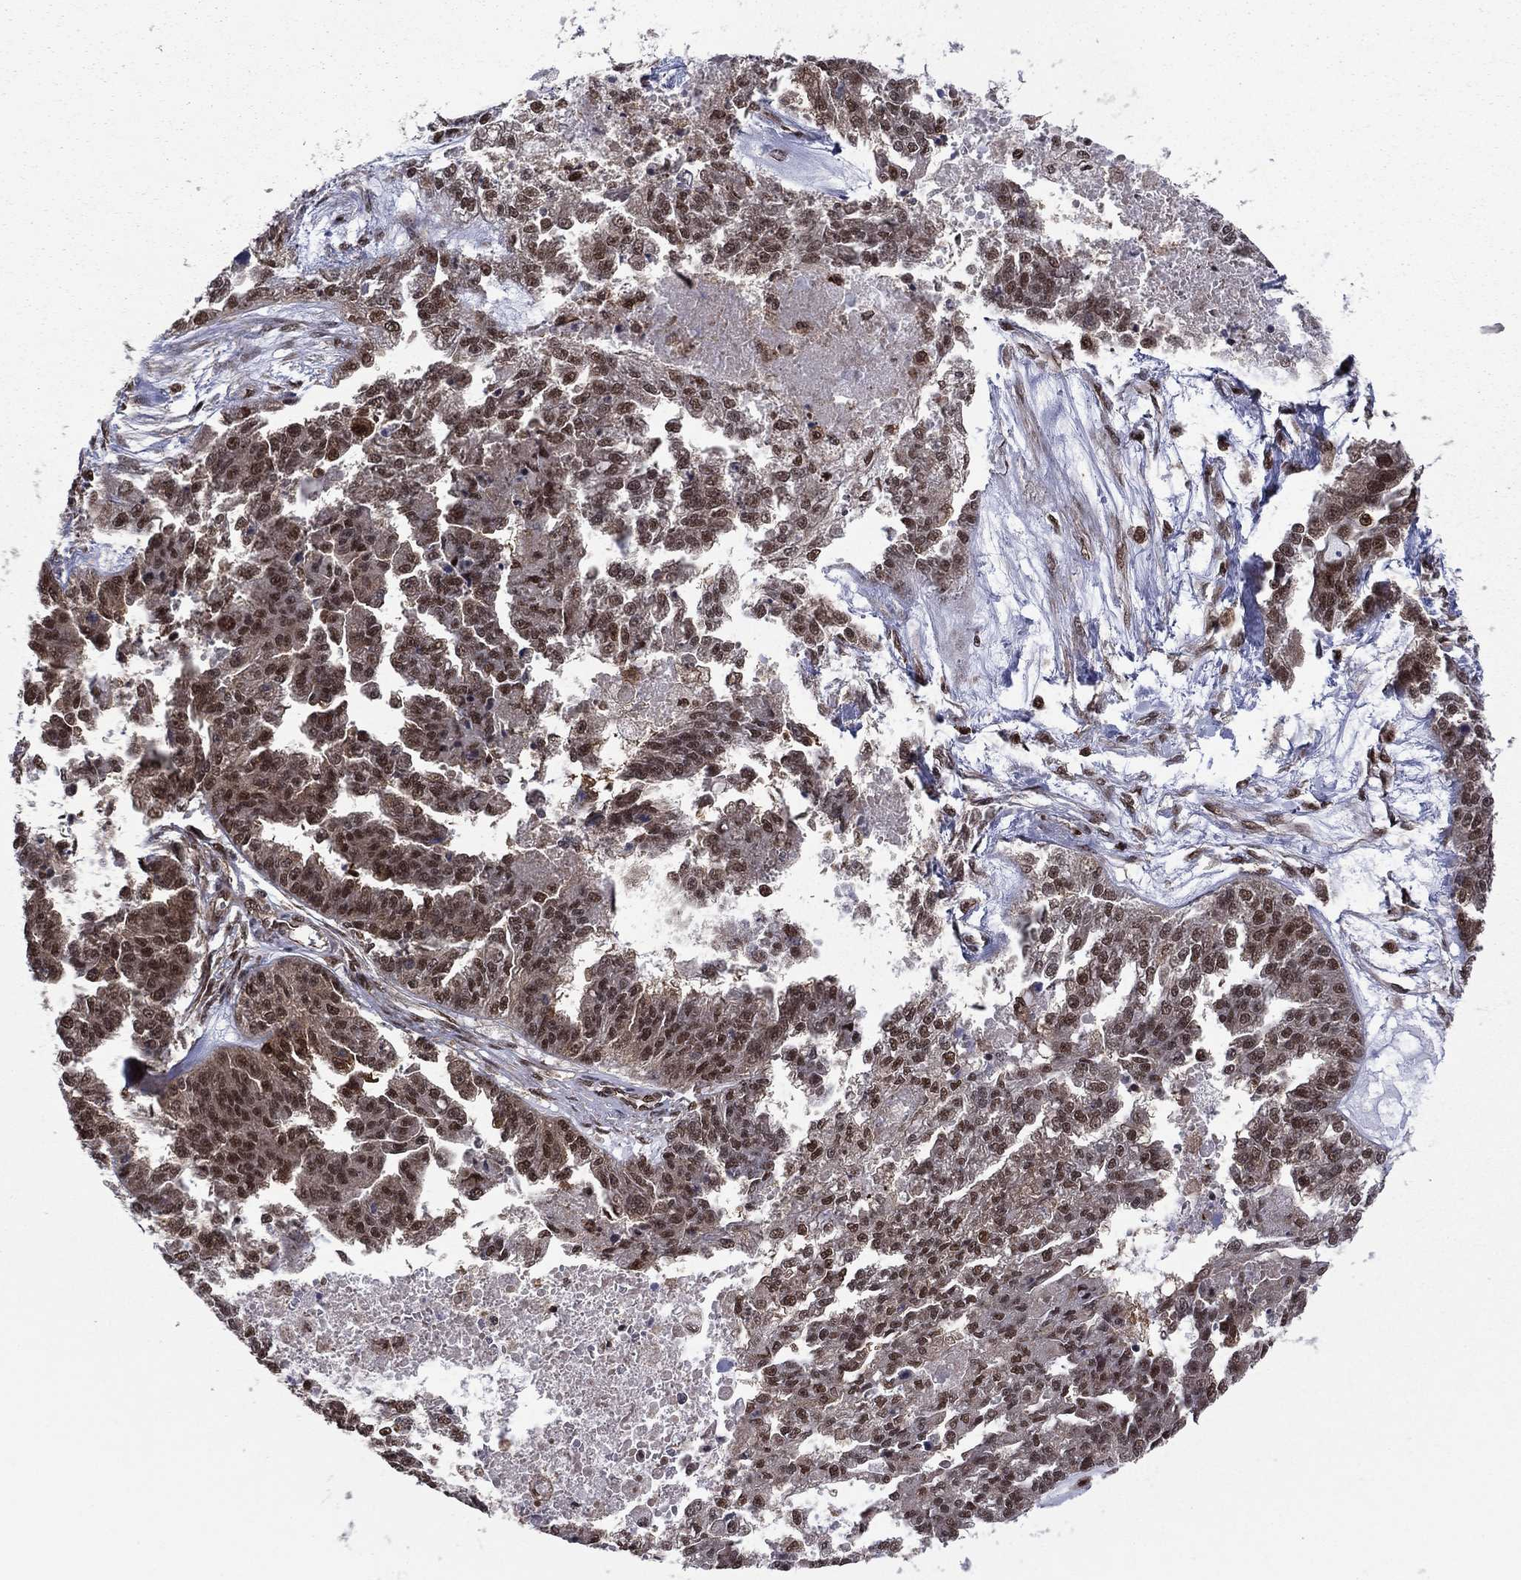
{"staining": {"intensity": "moderate", "quantity": "25%-75%", "location": "nuclear"}, "tissue": "ovarian cancer", "cell_type": "Tumor cells", "image_type": "cancer", "snomed": [{"axis": "morphology", "description": "Cystadenocarcinoma, serous, NOS"}, {"axis": "topography", "description": "Ovary"}], "caption": "Immunohistochemistry (DAB) staining of ovarian cancer exhibits moderate nuclear protein positivity in approximately 25%-75% of tumor cells.", "gene": "PSMD2", "patient": {"sex": "female", "age": 58}}